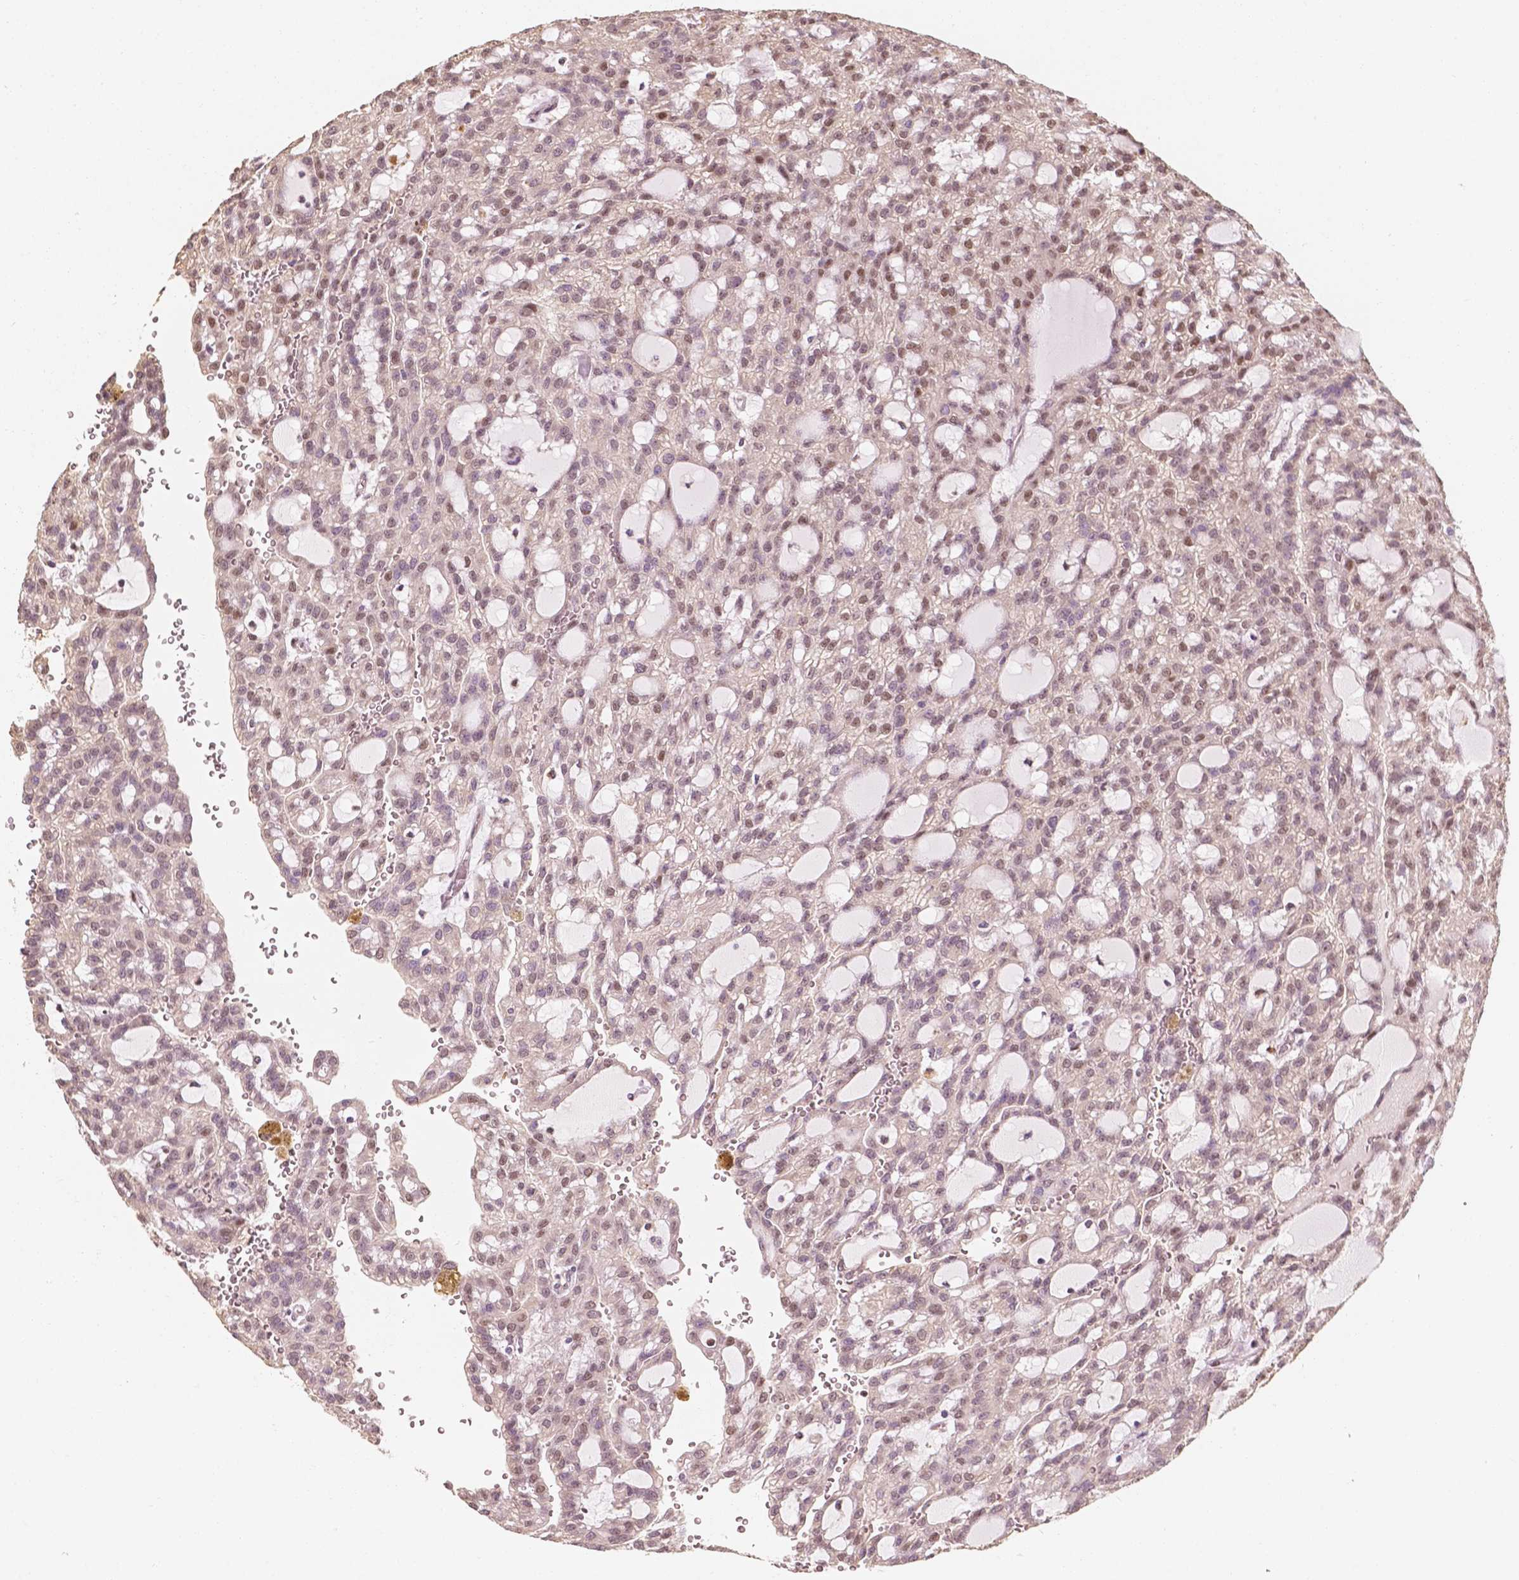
{"staining": {"intensity": "weak", "quantity": "<25%", "location": "nuclear"}, "tissue": "renal cancer", "cell_type": "Tumor cells", "image_type": "cancer", "snomed": [{"axis": "morphology", "description": "Adenocarcinoma, NOS"}, {"axis": "topography", "description": "Kidney"}], "caption": "DAB immunohistochemical staining of human renal cancer shows no significant positivity in tumor cells.", "gene": "TBC1D17", "patient": {"sex": "male", "age": 63}}